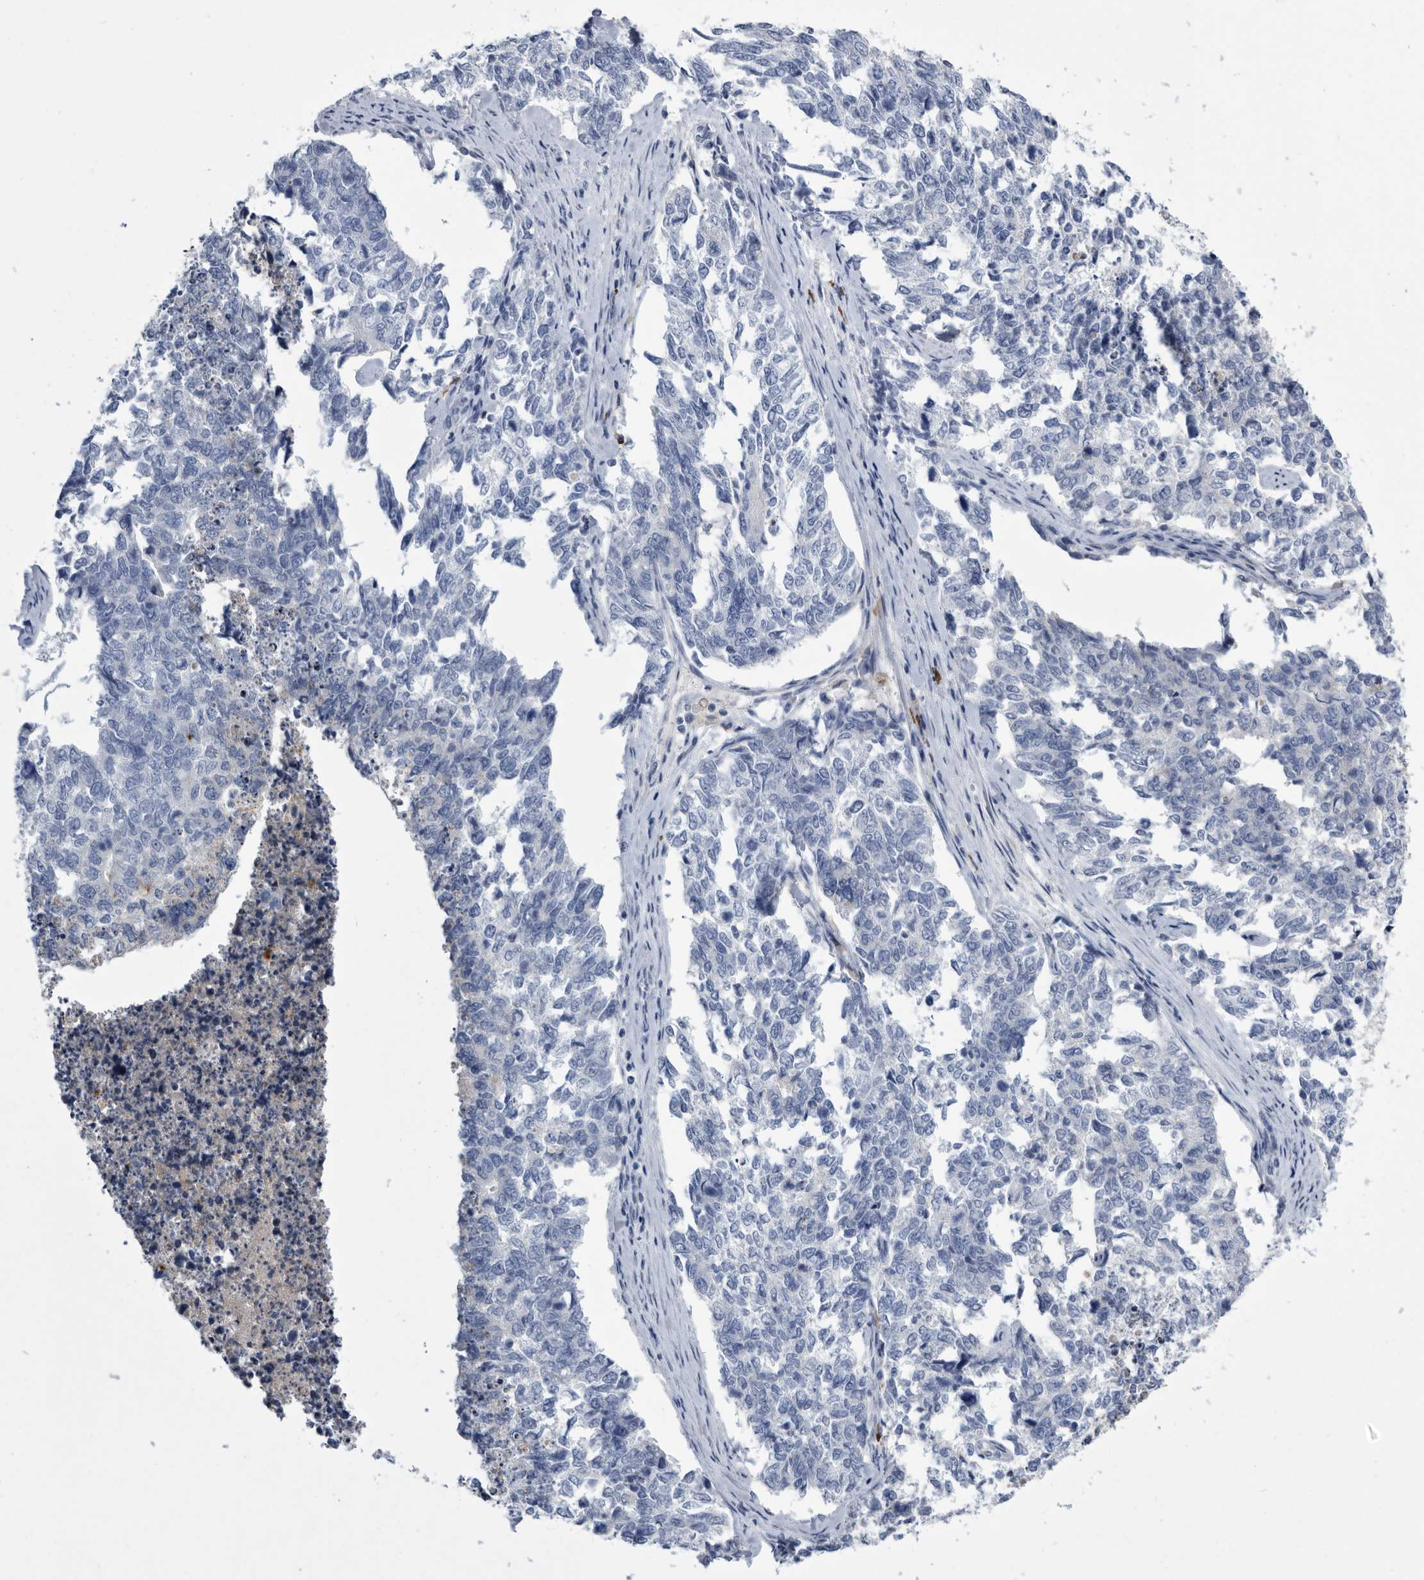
{"staining": {"intensity": "negative", "quantity": "none", "location": "none"}, "tissue": "cervical cancer", "cell_type": "Tumor cells", "image_type": "cancer", "snomed": [{"axis": "morphology", "description": "Squamous cell carcinoma, NOS"}, {"axis": "topography", "description": "Cervix"}], "caption": "Human cervical cancer (squamous cell carcinoma) stained for a protein using immunohistochemistry (IHC) reveals no expression in tumor cells.", "gene": "BTBD6", "patient": {"sex": "female", "age": 63}}